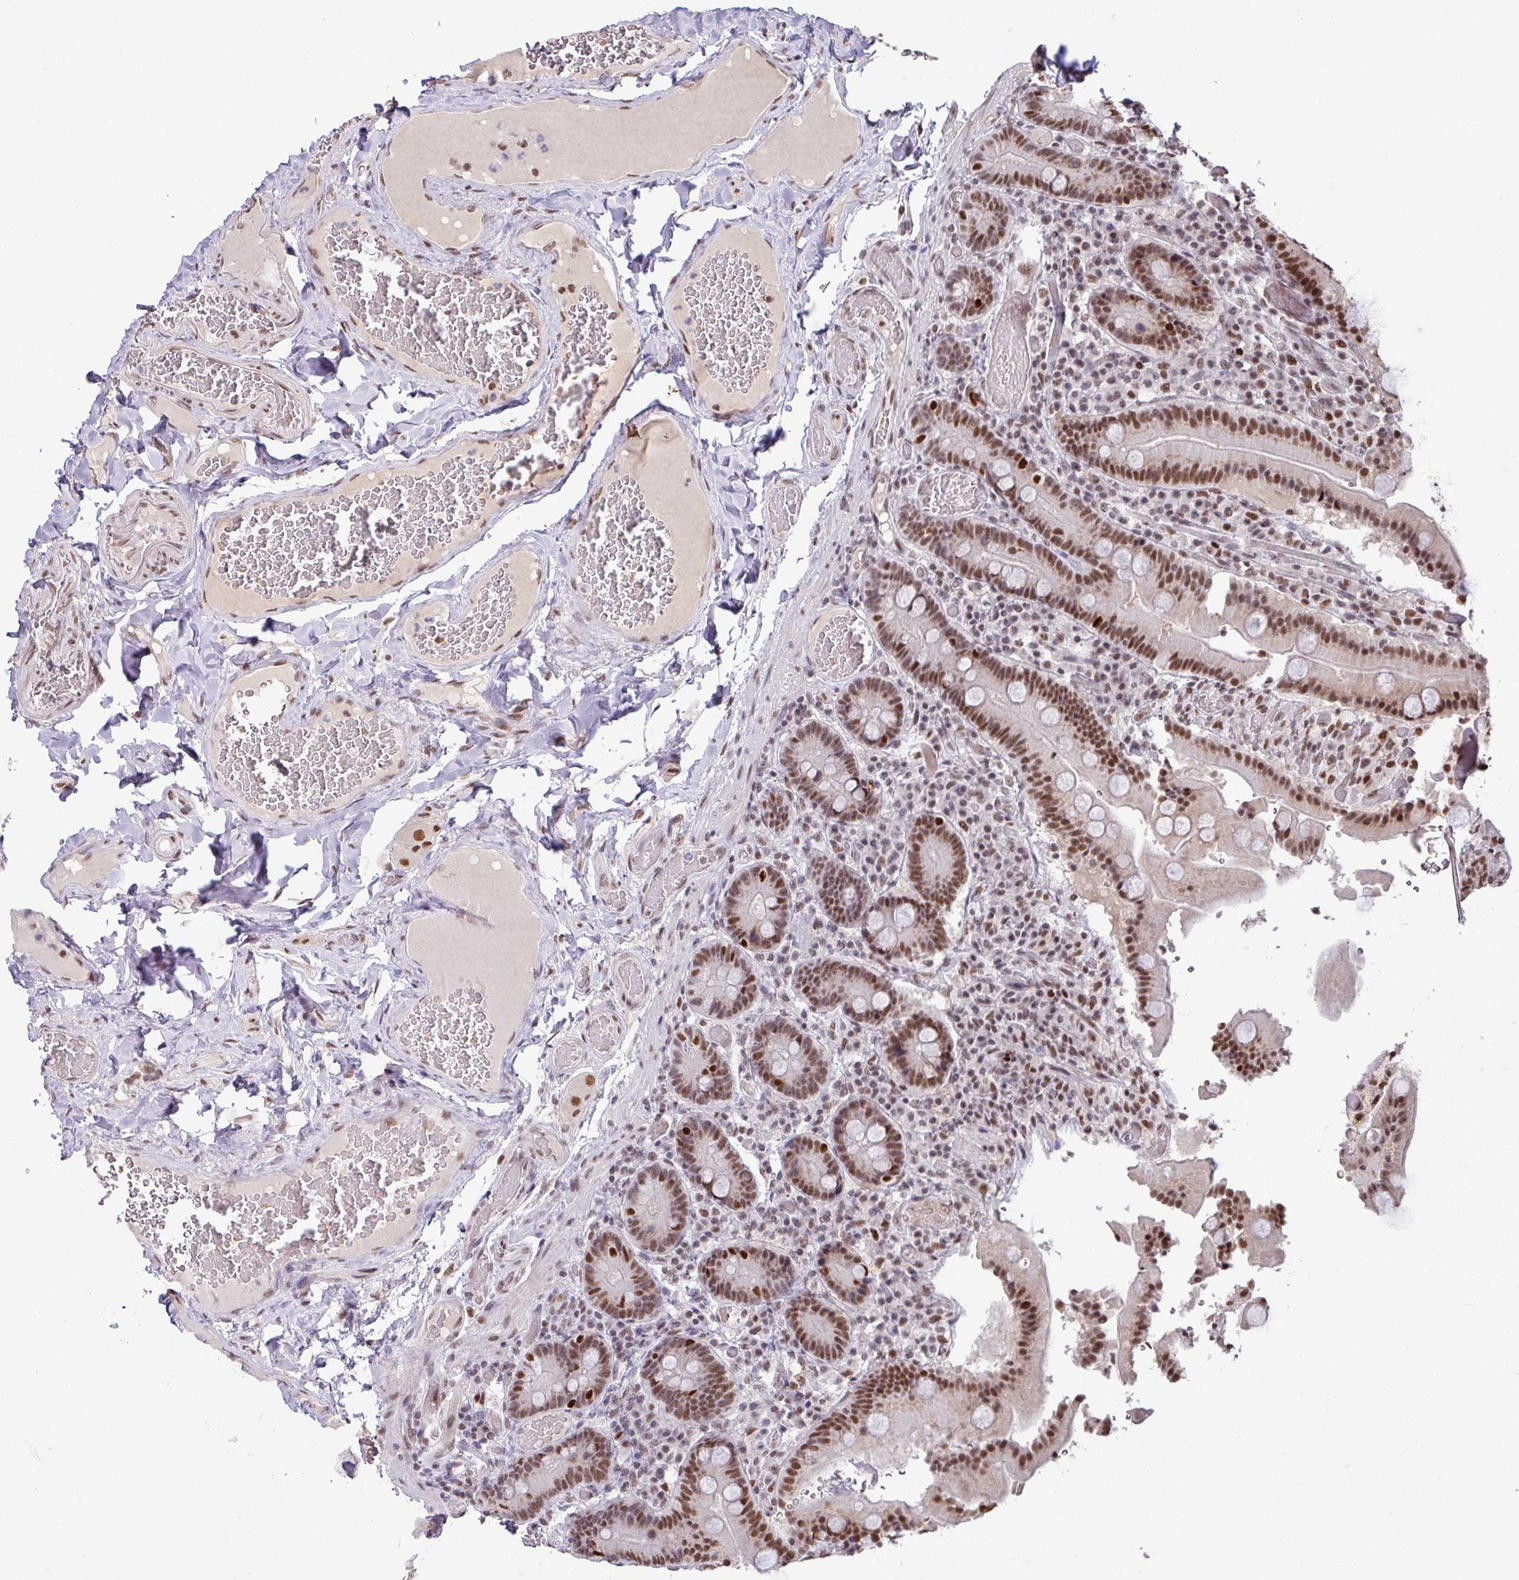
{"staining": {"intensity": "moderate", "quantity": ">75%", "location": "nuclear"}, "tissue": "duodenum", "cell_type": "Glandular cells", "image_type": "normal", "snomed": [{"axis": "morphology", "description": "Normal tissue, NOS"}, {"axis": "topography", "description": "Duodenum"}], "caption": "DAB (3,3'-diaminobenzidine) immunohistochemical staining of benign human duodenum displays moderate nuclear protein expression in approximately >75% of glandular cells. (IHC, brightfield microscopy, high magnification).", "gene": "TDG", "patient": {"sex": "female", "age": 62}}